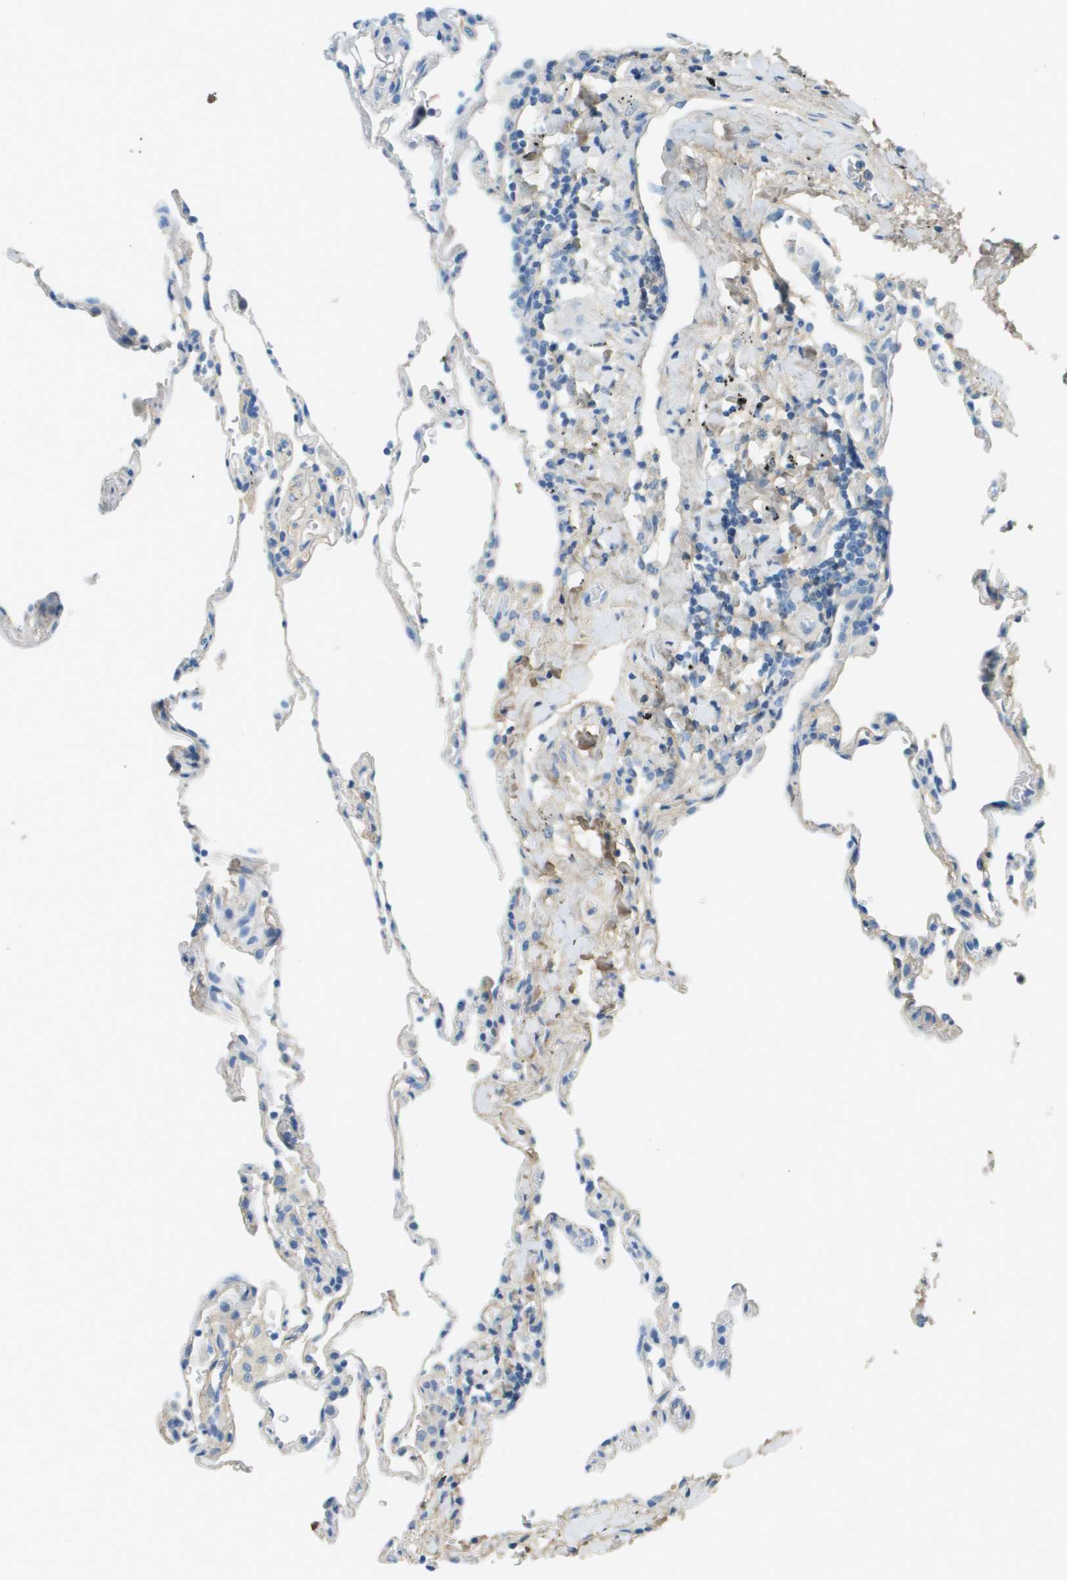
{"staining": {"intensity": "negative", "quantity": "none", "location": "none"}, "tissue": "lung", "cell_type": "Alveolar cells", "image_type": "normal", "snomed": [{"axis": "morphology", "description": "Normal tissue, NOS"}, {"axis": "topography", "description": "Lung"}], "caption": "High power microscopy histopathology image of an immunohistochemistry micrograph of unremarkable lung, revealing no significant positivity in alveolar cells.", "gene": "DCN", "patient": {"sex": "male", "age": 59}}